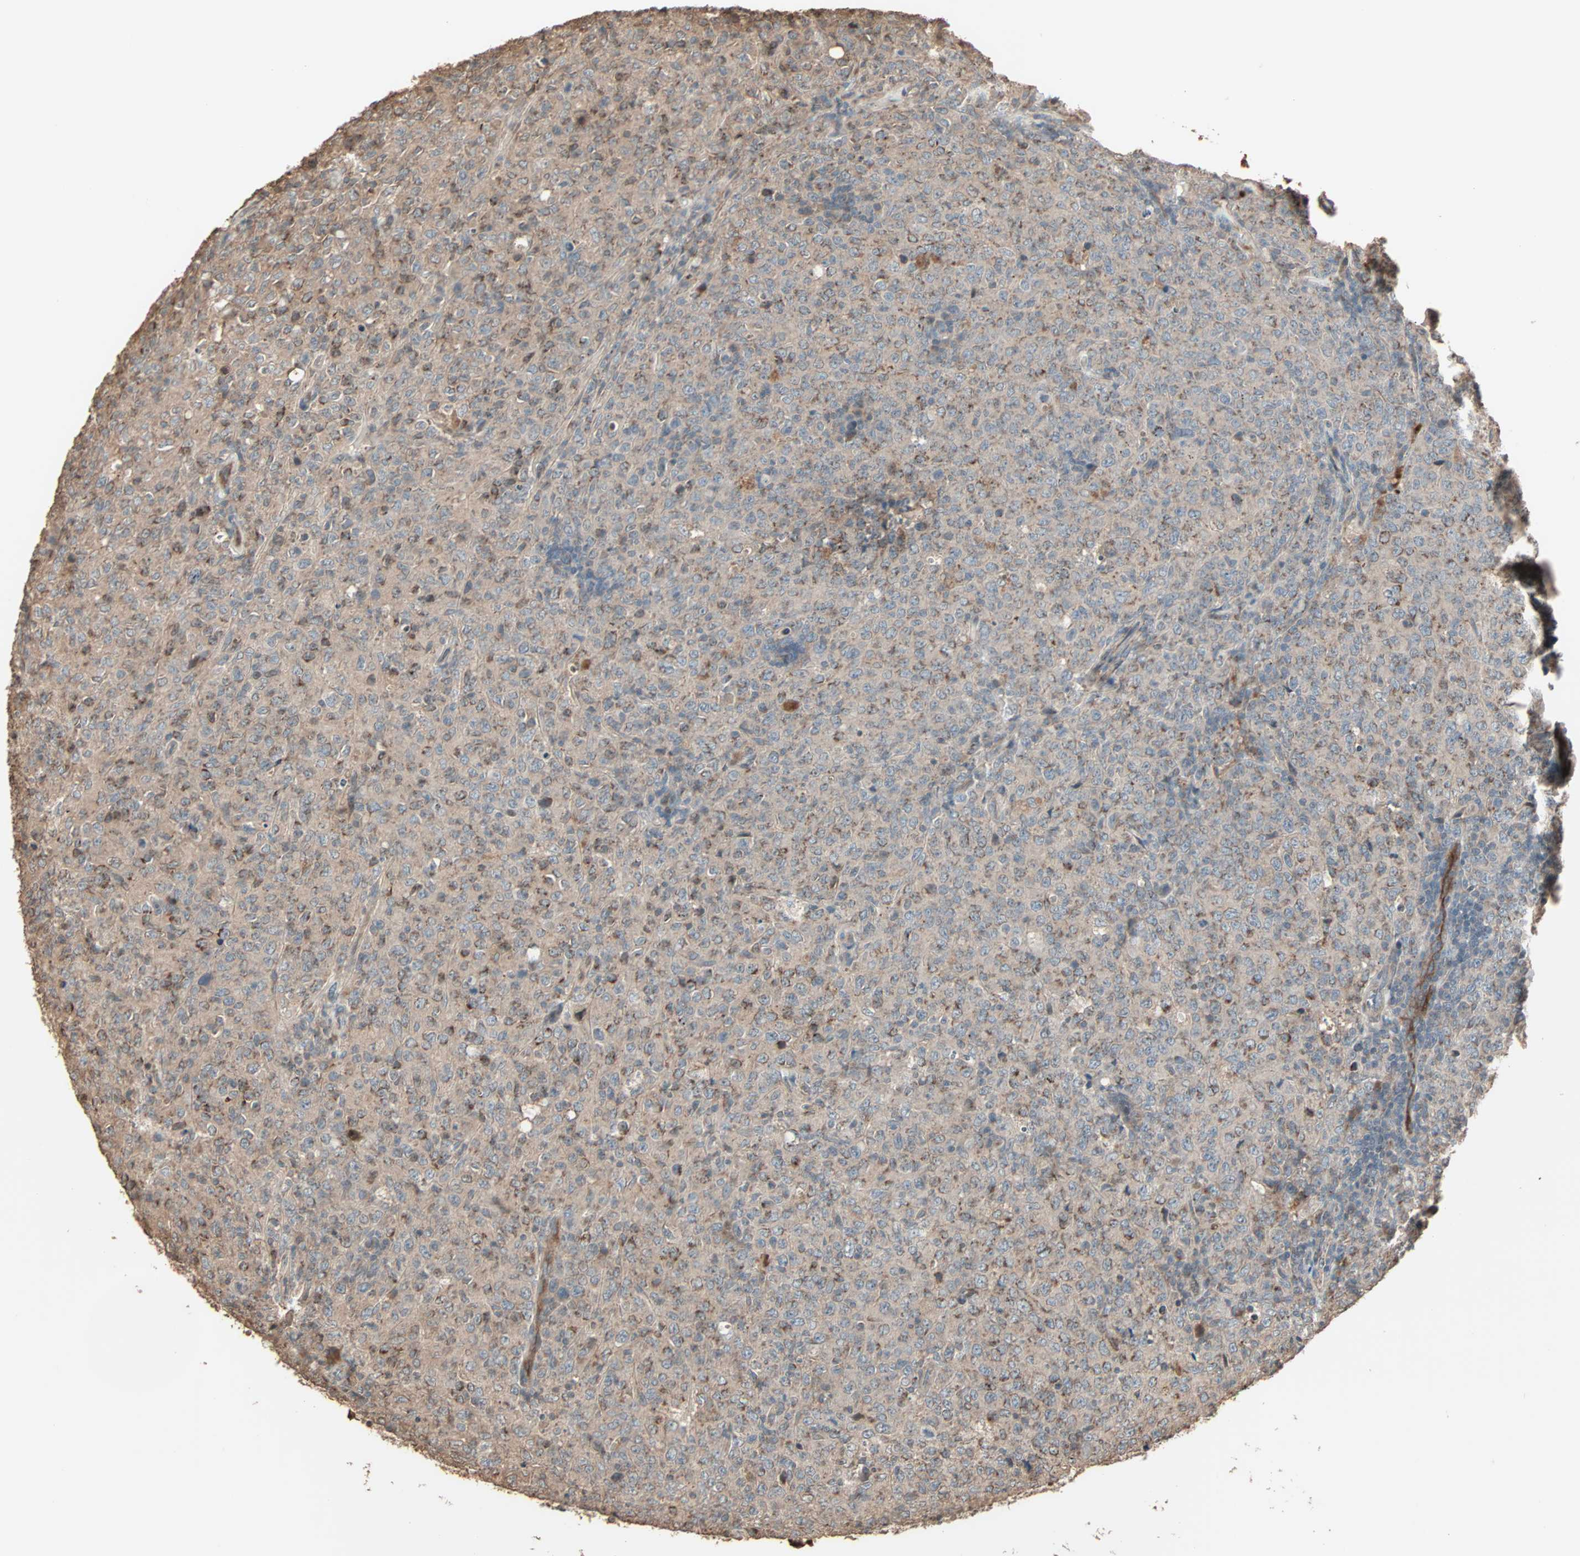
{"staining": {"intensity": "moderate", "quantity": "25%-75%", "location": "cytoplasmic/membranous"}, "tissue": "lymphoma", "cell_type": "Tumor cells", "image_type": "cancer", "snomed": [{"axis": "morphology", "description": "Malignant lymphoma, non-Hodgkin's type, High grade"}, {"axis": "topography", "description": "Tonsil"}], "caption": "IHC (DAB) staining of lymphoma reveals moderate cytoplasmic/membranous protein positivity in about 25%-75% of tumor cells.", "gene": "CALCRL", "patient": {"sex": "female", "age": 36}}